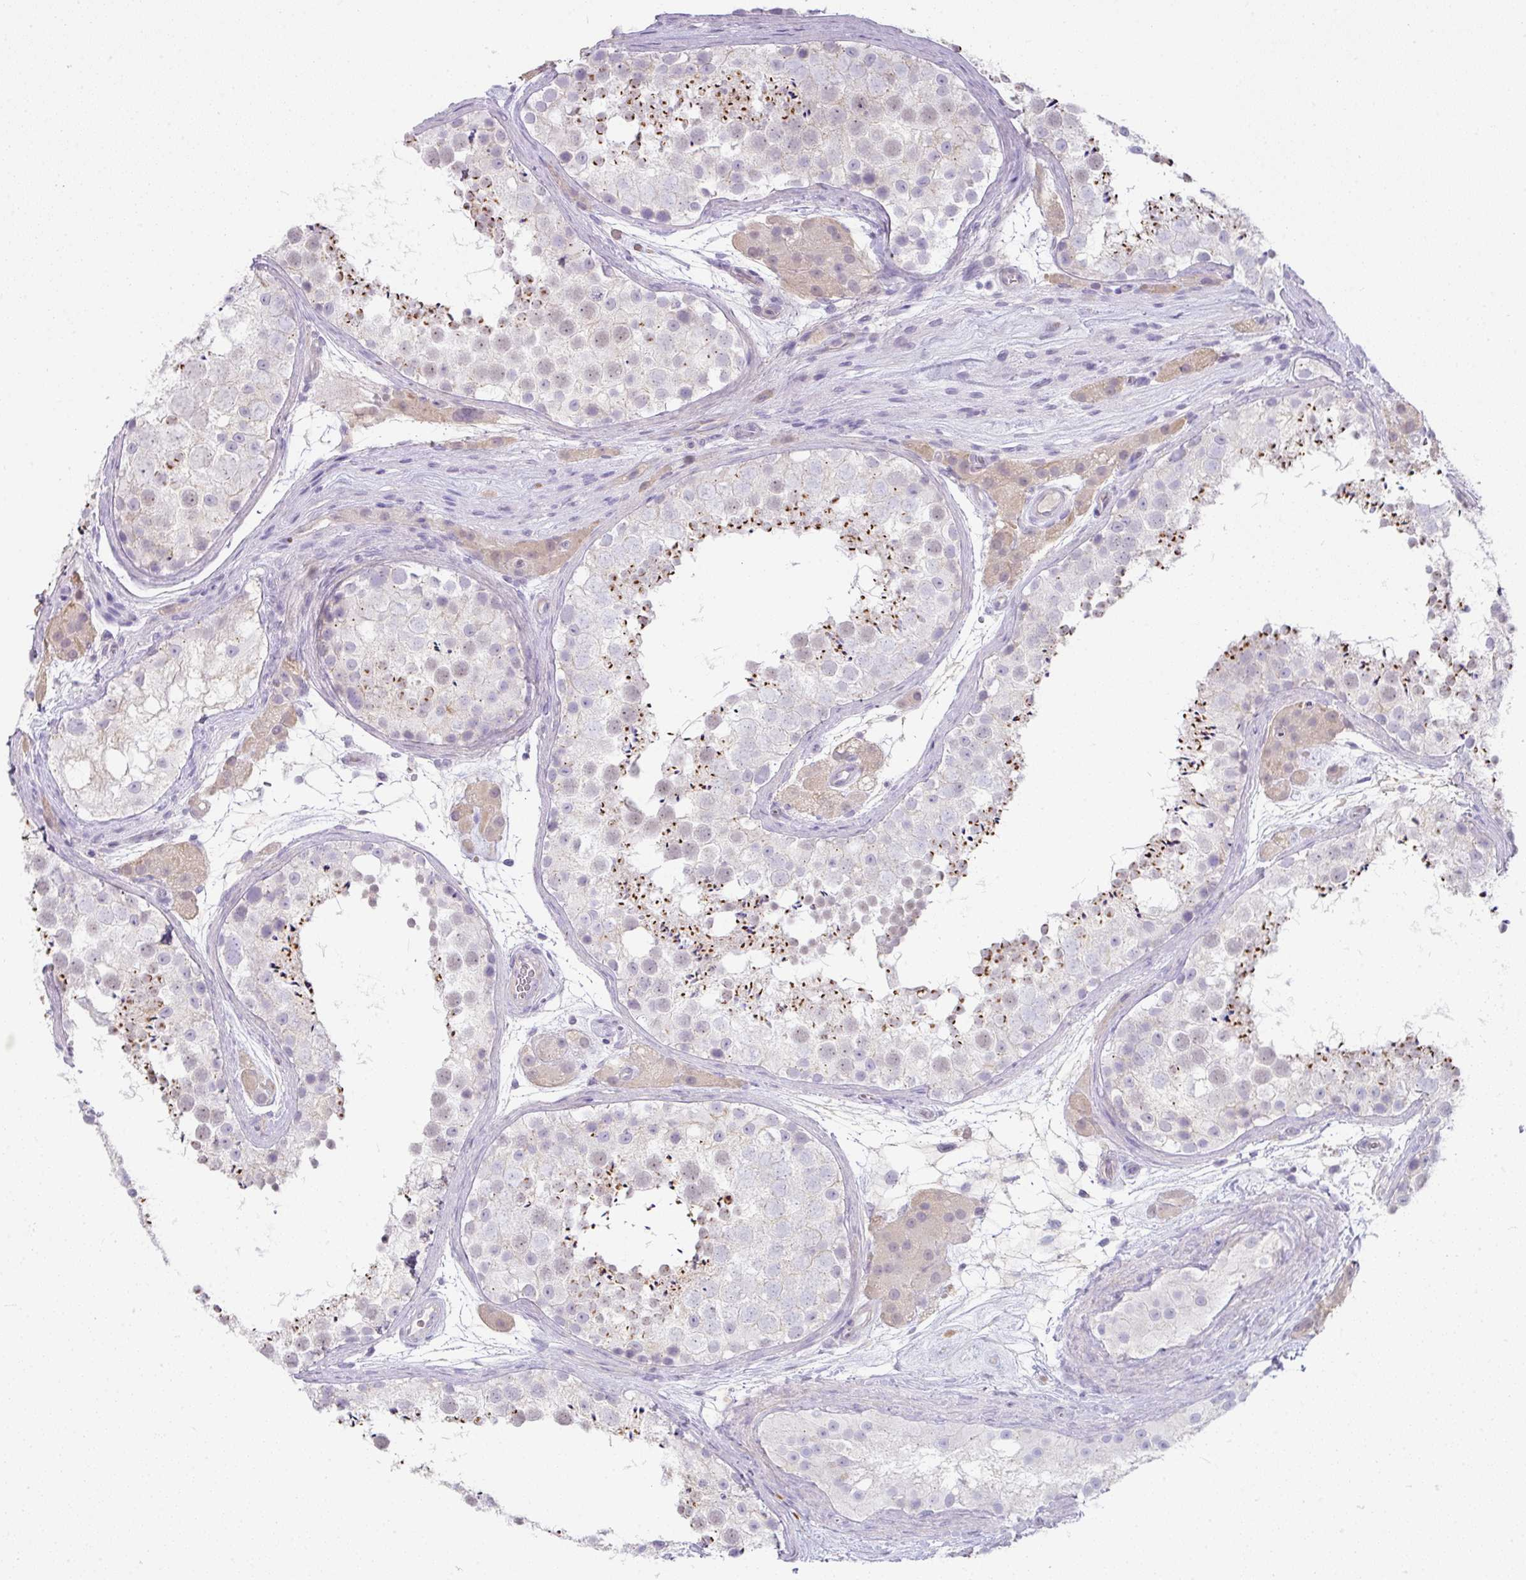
{"staining": {"intensity": "strong", "quantity": "<25%", "location": "cytoplasmic/membranous,nuclear"}, "tissue": "testis", "cell_type": "Cells in seminiferous ducts", "image_type": "normal", "snomed": [{"axis": "morphology", "description": "Normal tissue, NOS"}, {"axis": "topography", "description": "Testis"}], "caption": "The image displays a brown stain indicating the presence of a protein in the cytoplasmic/membranous,nuclear of cells in seminiferous ducts in testis.", "gene": "OR52N1", "patient": {"sex": "male", "age": 41}}